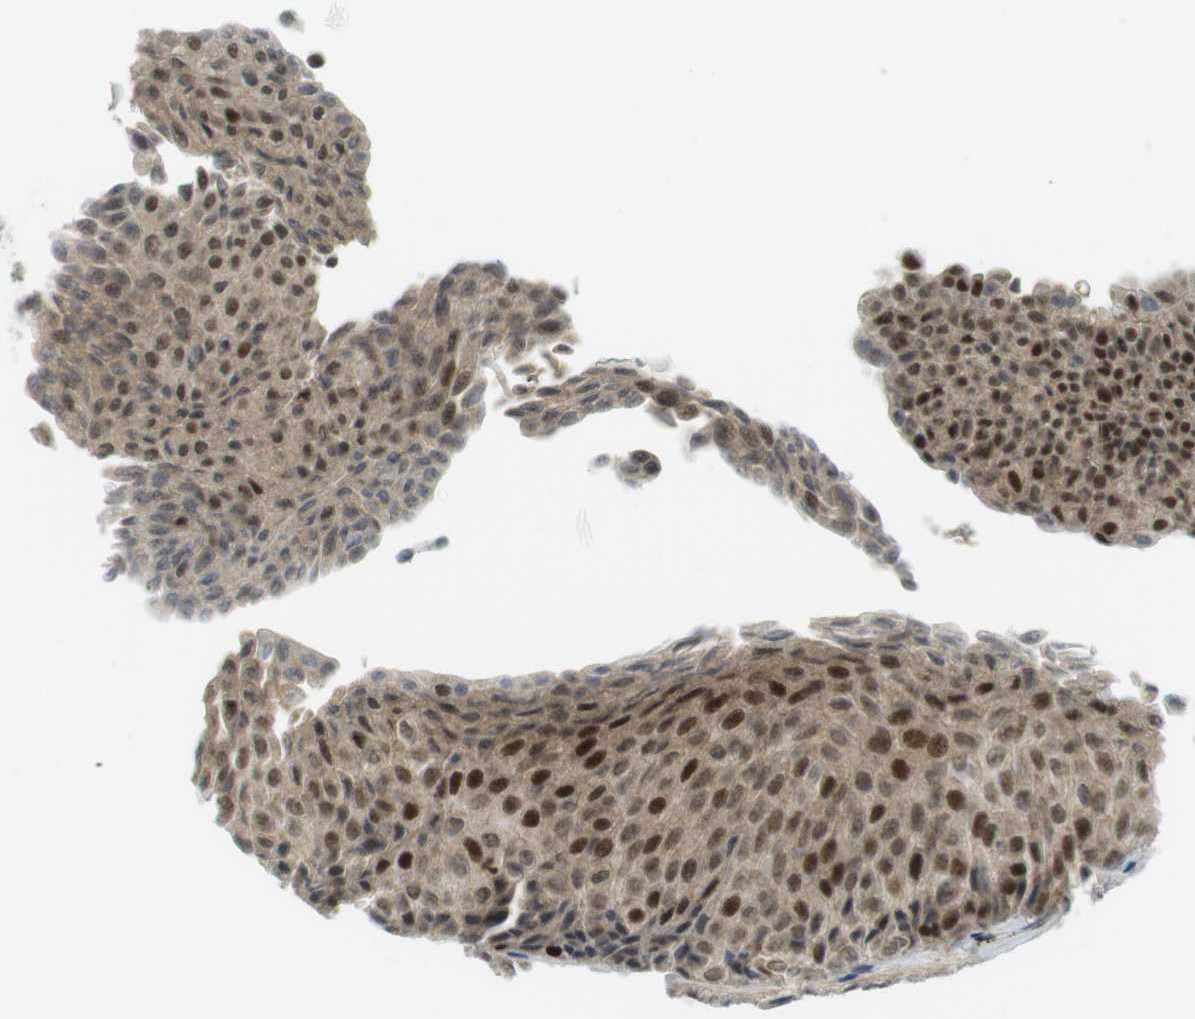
{"staining": {"intensity": "moderate", "quantity": ">75%", "location": "cytoplasmic/membranous,nuclear"}, "tissue": "urothelial cancer", "cell_type": "Tumor cells", "image_type": "cancer", "snomed": [{"axis": "morphology", "description": "Urothelial carcinoma, Low grade"}, {"axis": "topography", "description": "Urinary bladder"}], "caption": "A brown stain shows moderate cytoplasmic/membranous and nuclear positivity of a protein in low-grade urothelial carcinoma tumor cells.", "gene": "PPP1R13B", "patient": {"sex": "male", "age": 78}}